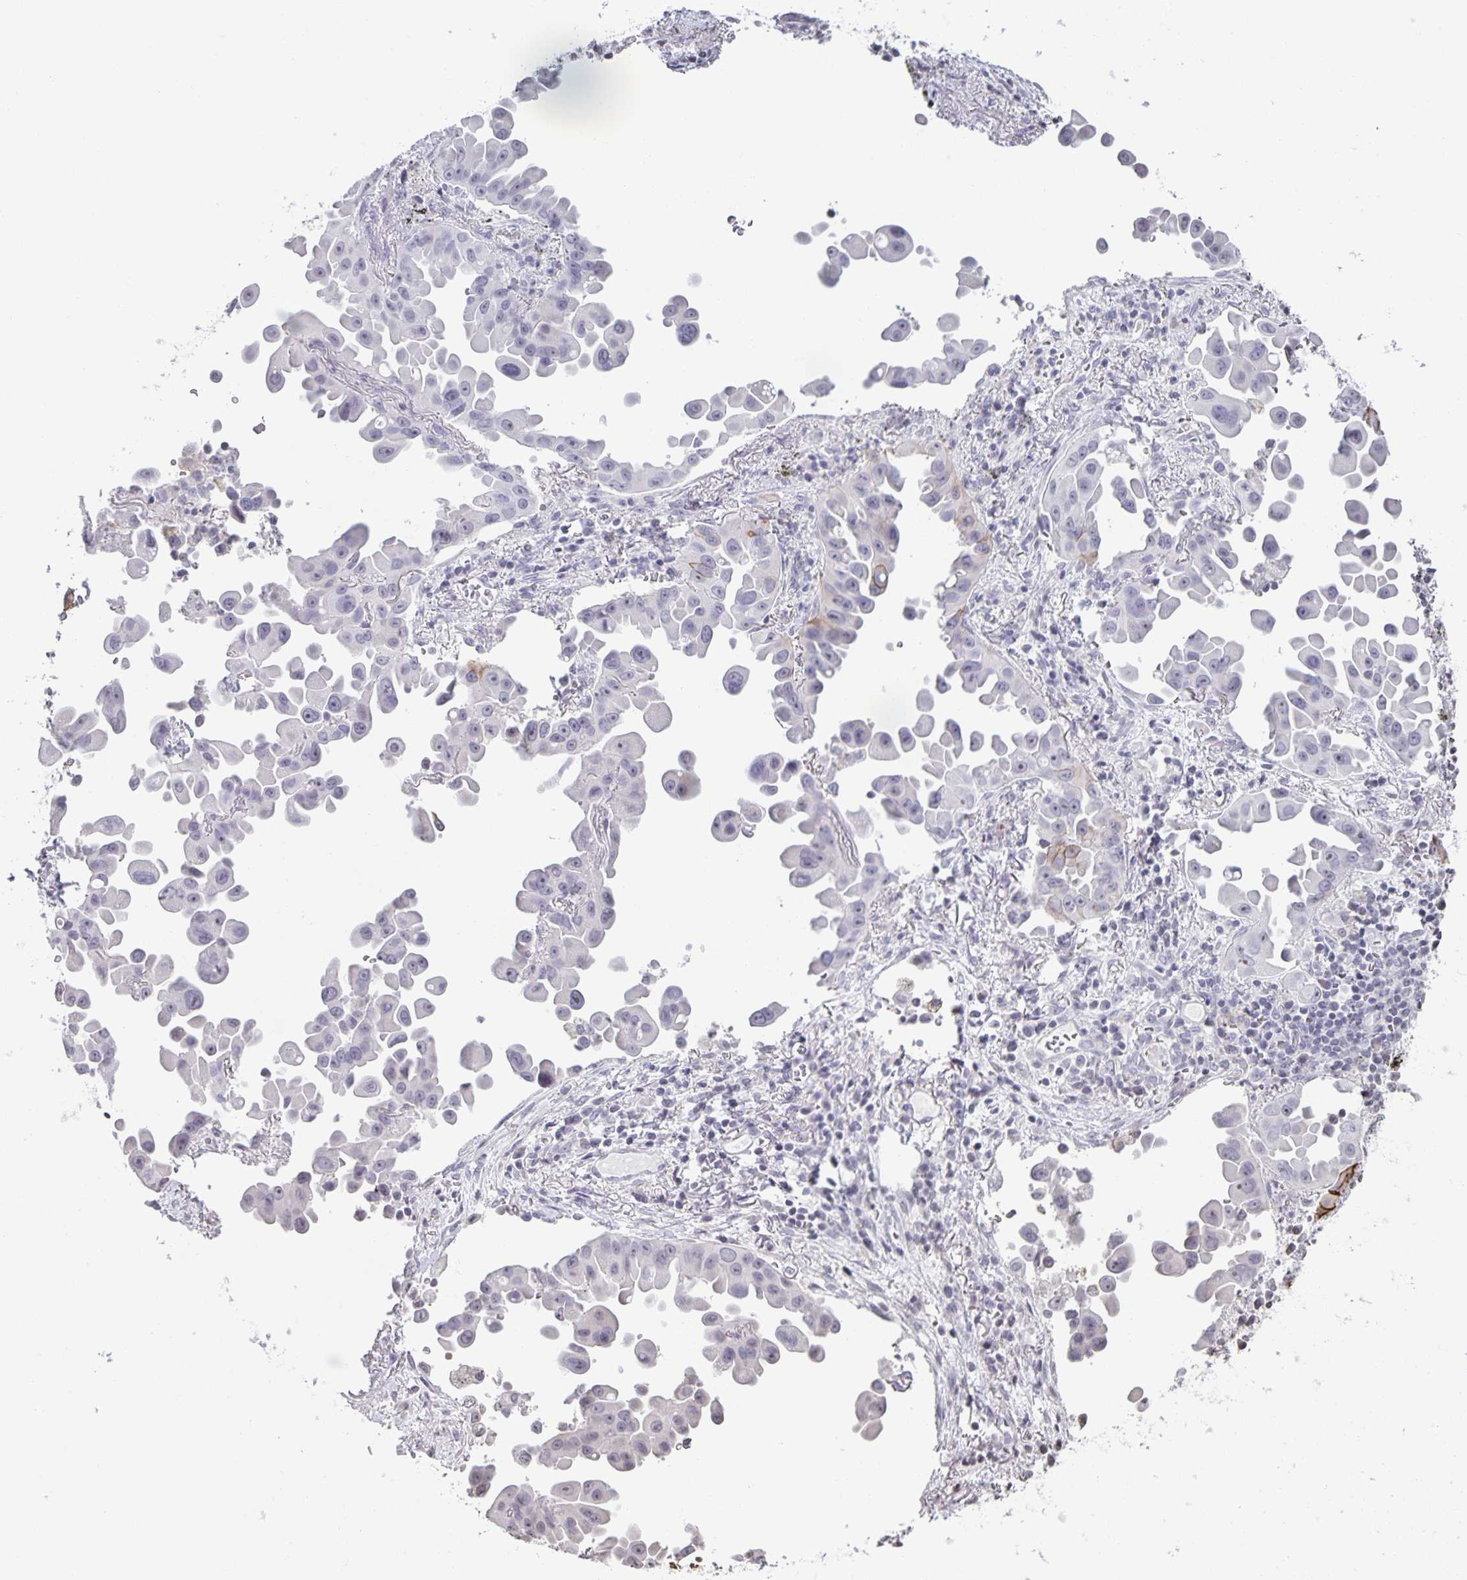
{"staining": {"intensity": "negative", "quantity": "none", "location": "none"}, "tissue": "lung cancer", "cell_type": "Tumor cells", "image_type": "cancer", "snomed": [{"axis": "morphology", "description": "Adenocarcinoma, NOS"}, {"axis": "topography", "description": "Lung"}], "caption": "Lung cancer stained for a protein using immunohistochemistry (IHC) exhibits no positivity tumor cells.", "gene": "AQP4", "patient": {"sex": "male", "age": 68}}